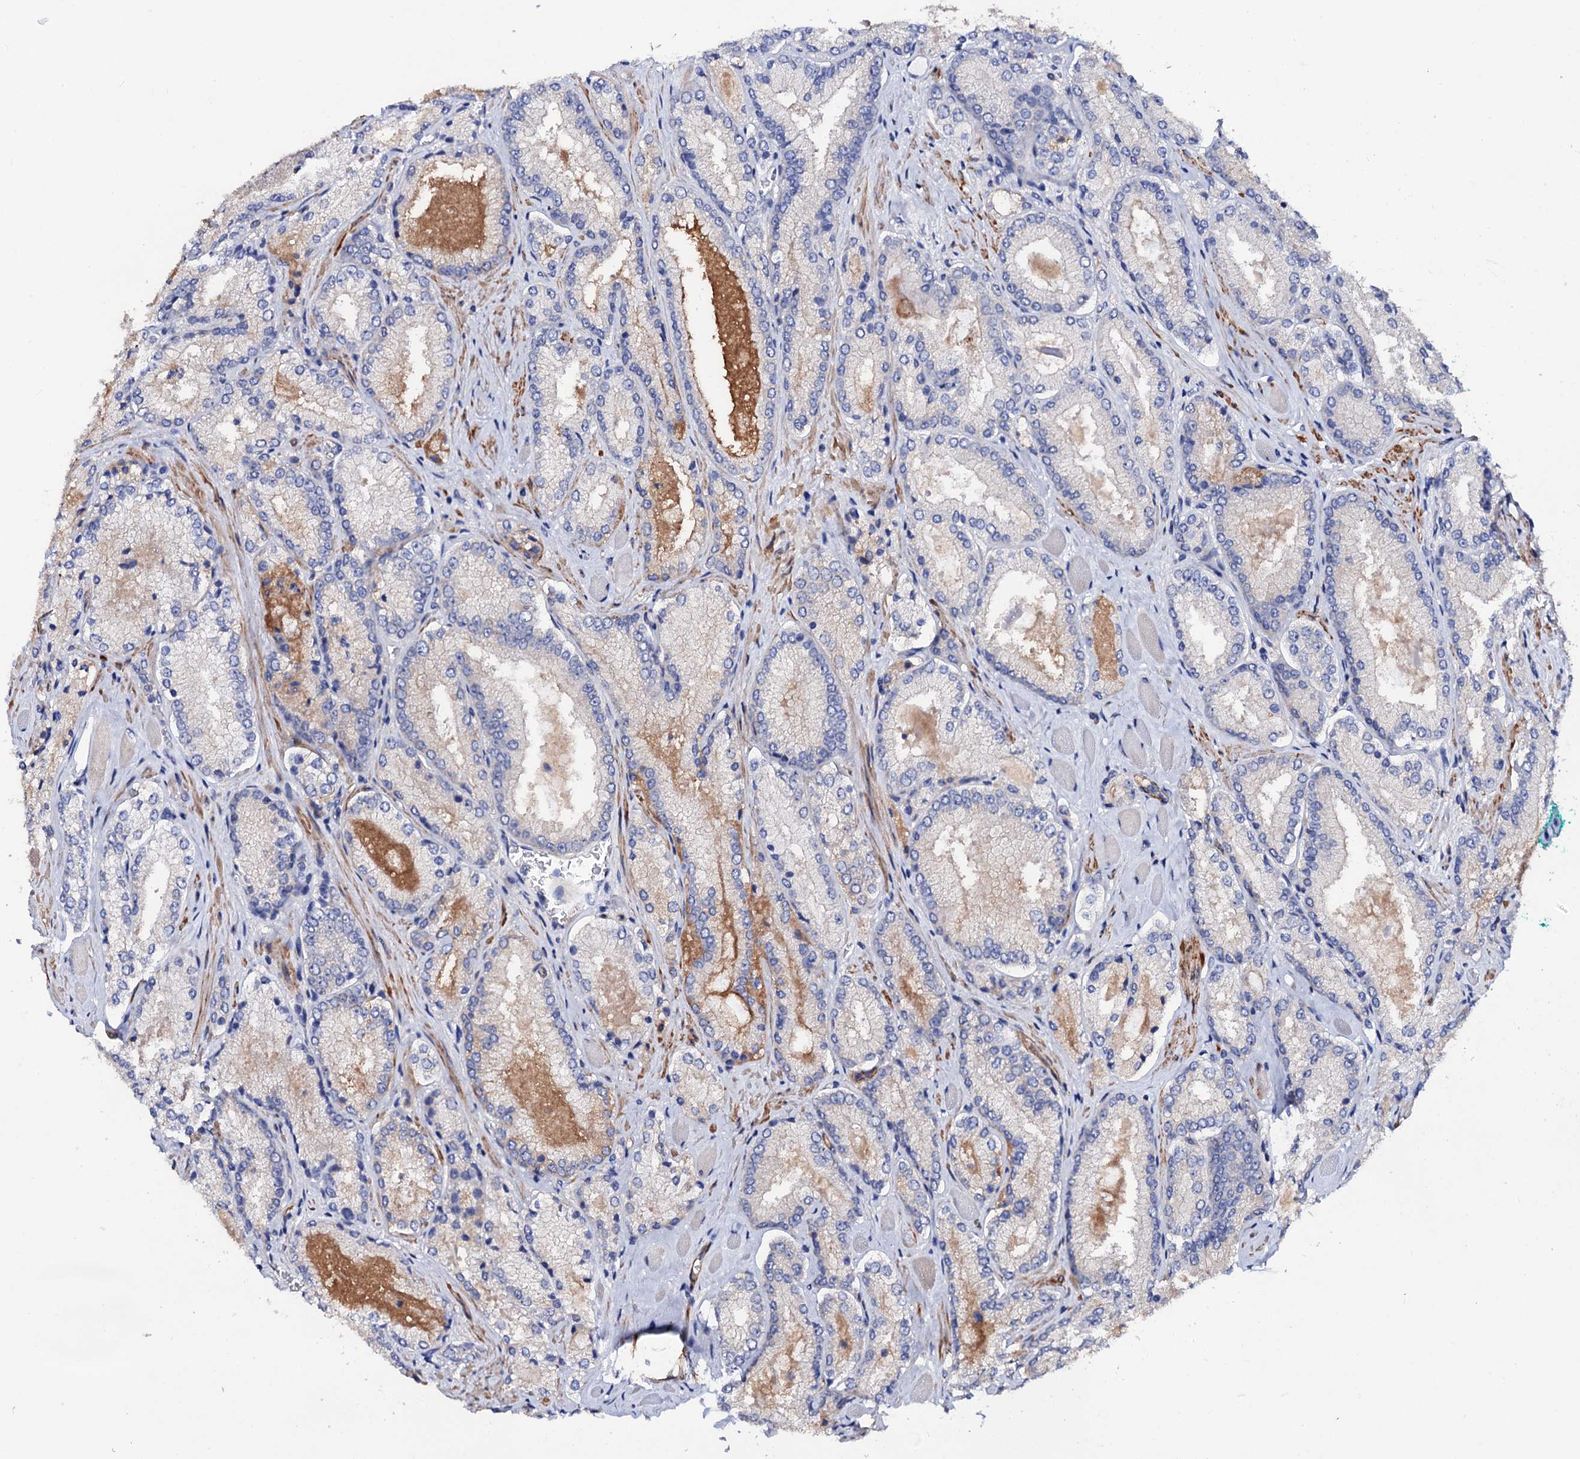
{"staining": {"intensity": "weak", "quantity": "<25%", "location": "cytoplasmic/membranous"}, "tissue": "prostate cancer", "cell_type": "Tumor cells", "image_type": "cancer", "snomed": [{"axis": "morphology", "description": "Adenocarcinoma, Low grade"}, {"axis": "topography", "description": "Prostate"}], "caption": "The immunohistochemistry micrograph has no significant staining in tumor cells of prostate cancer (low-grade adenocarcinoma) tissue.", "gene": "ZDHHC18", "patient": {"sex": "male", "age": 74}}